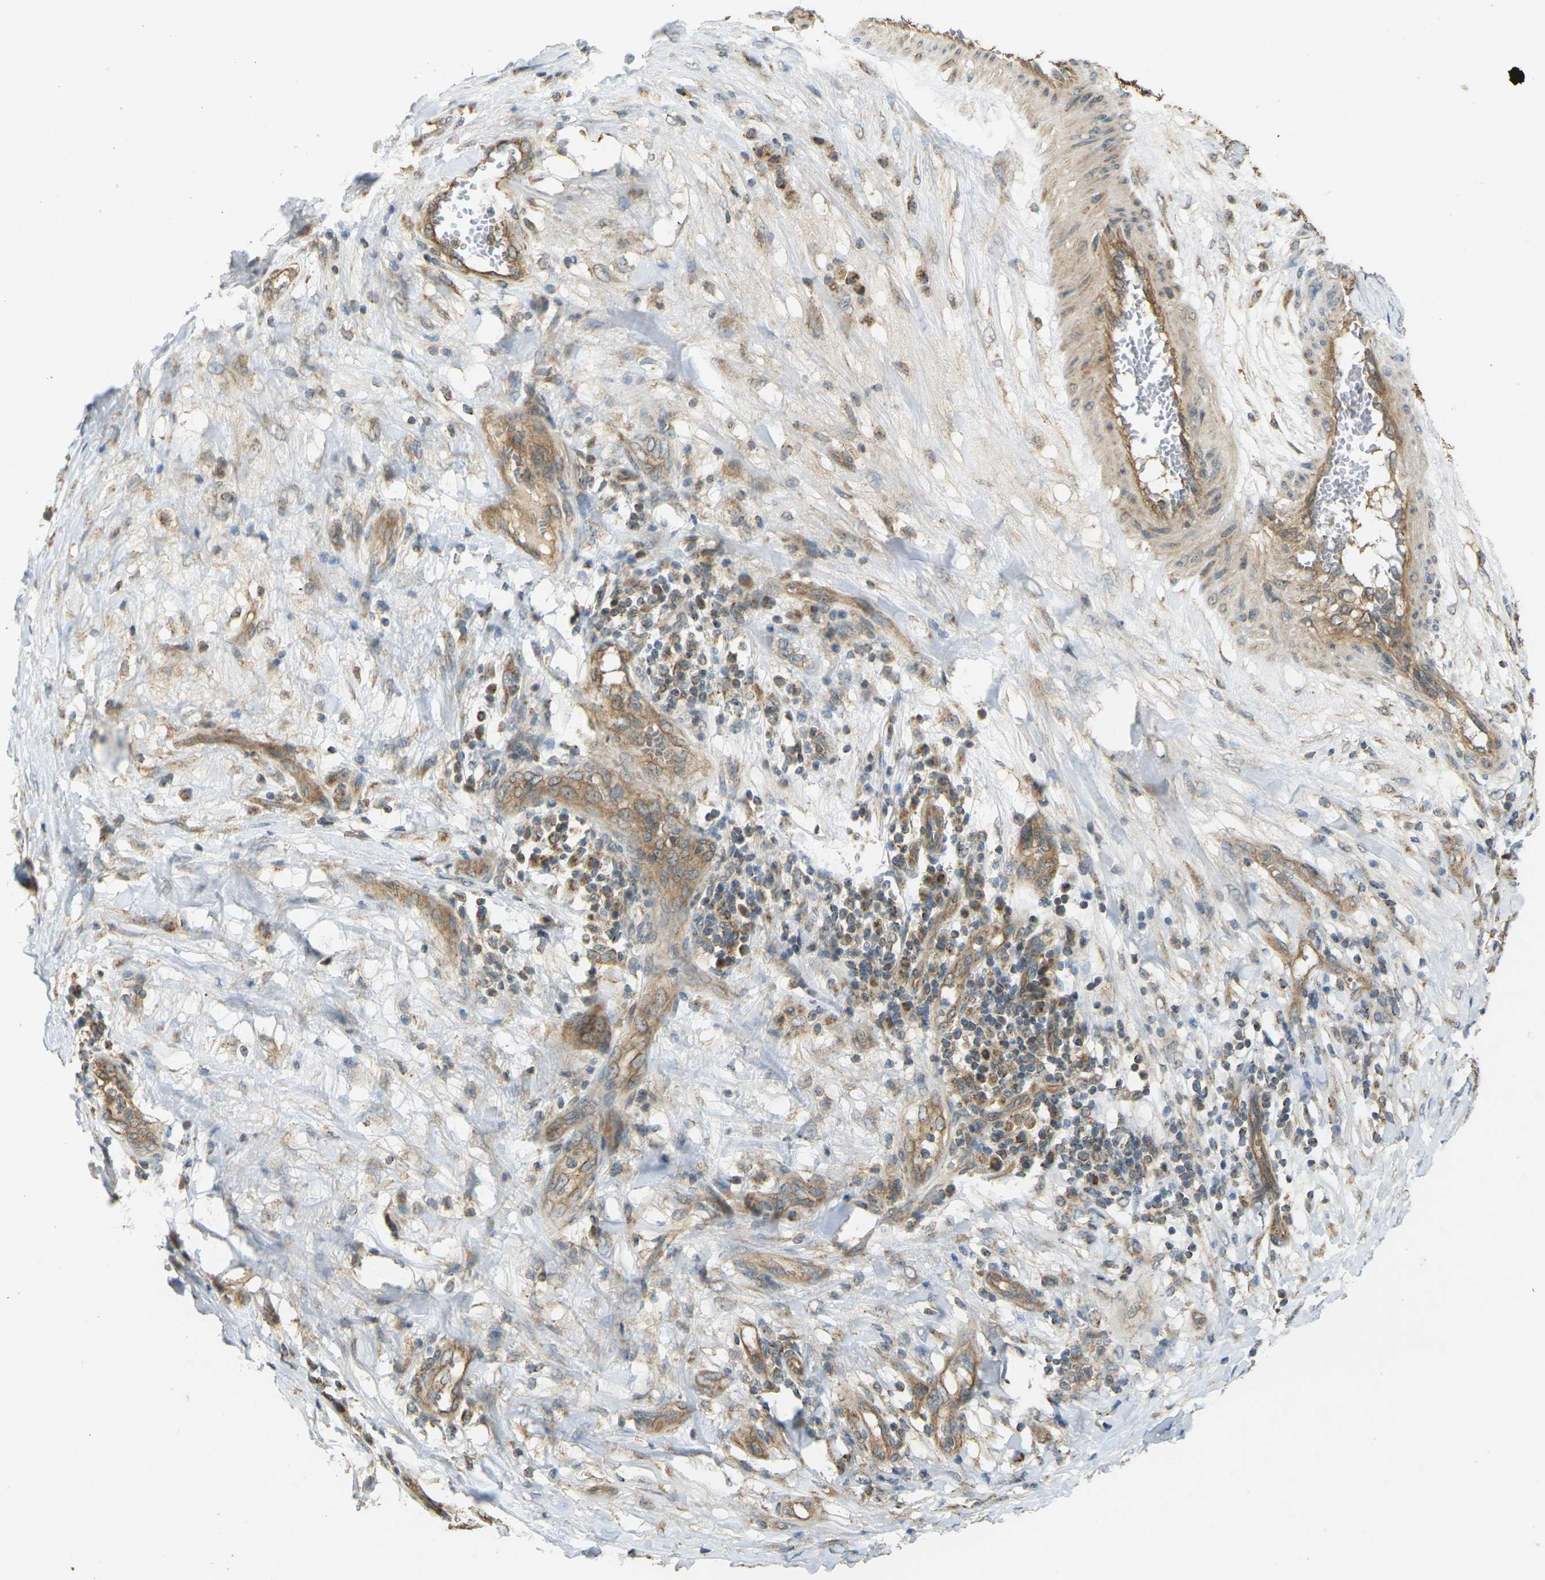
{"staining": {"intensity": "moderate", "quantity": ">75%", "location": "cytoplasmic/membranous"}, "tissue": "melanoma", "cell_type": "Tumor cells", "image_type": "cancer", "snomed": [{"axis": "morphology", "description": "Malignant melanoma, NOS"}, {"axis": "topography", "description": "Skin"}], "caption": "Moderate cytoplasmic/membranous protein staining is seen in about >75% of tumor cells in melanoma. The protein is shown in brown color, while the nuclei are stained blue.", "gene": "KSR1", "patient": {"sex": "female", "age": 82}}